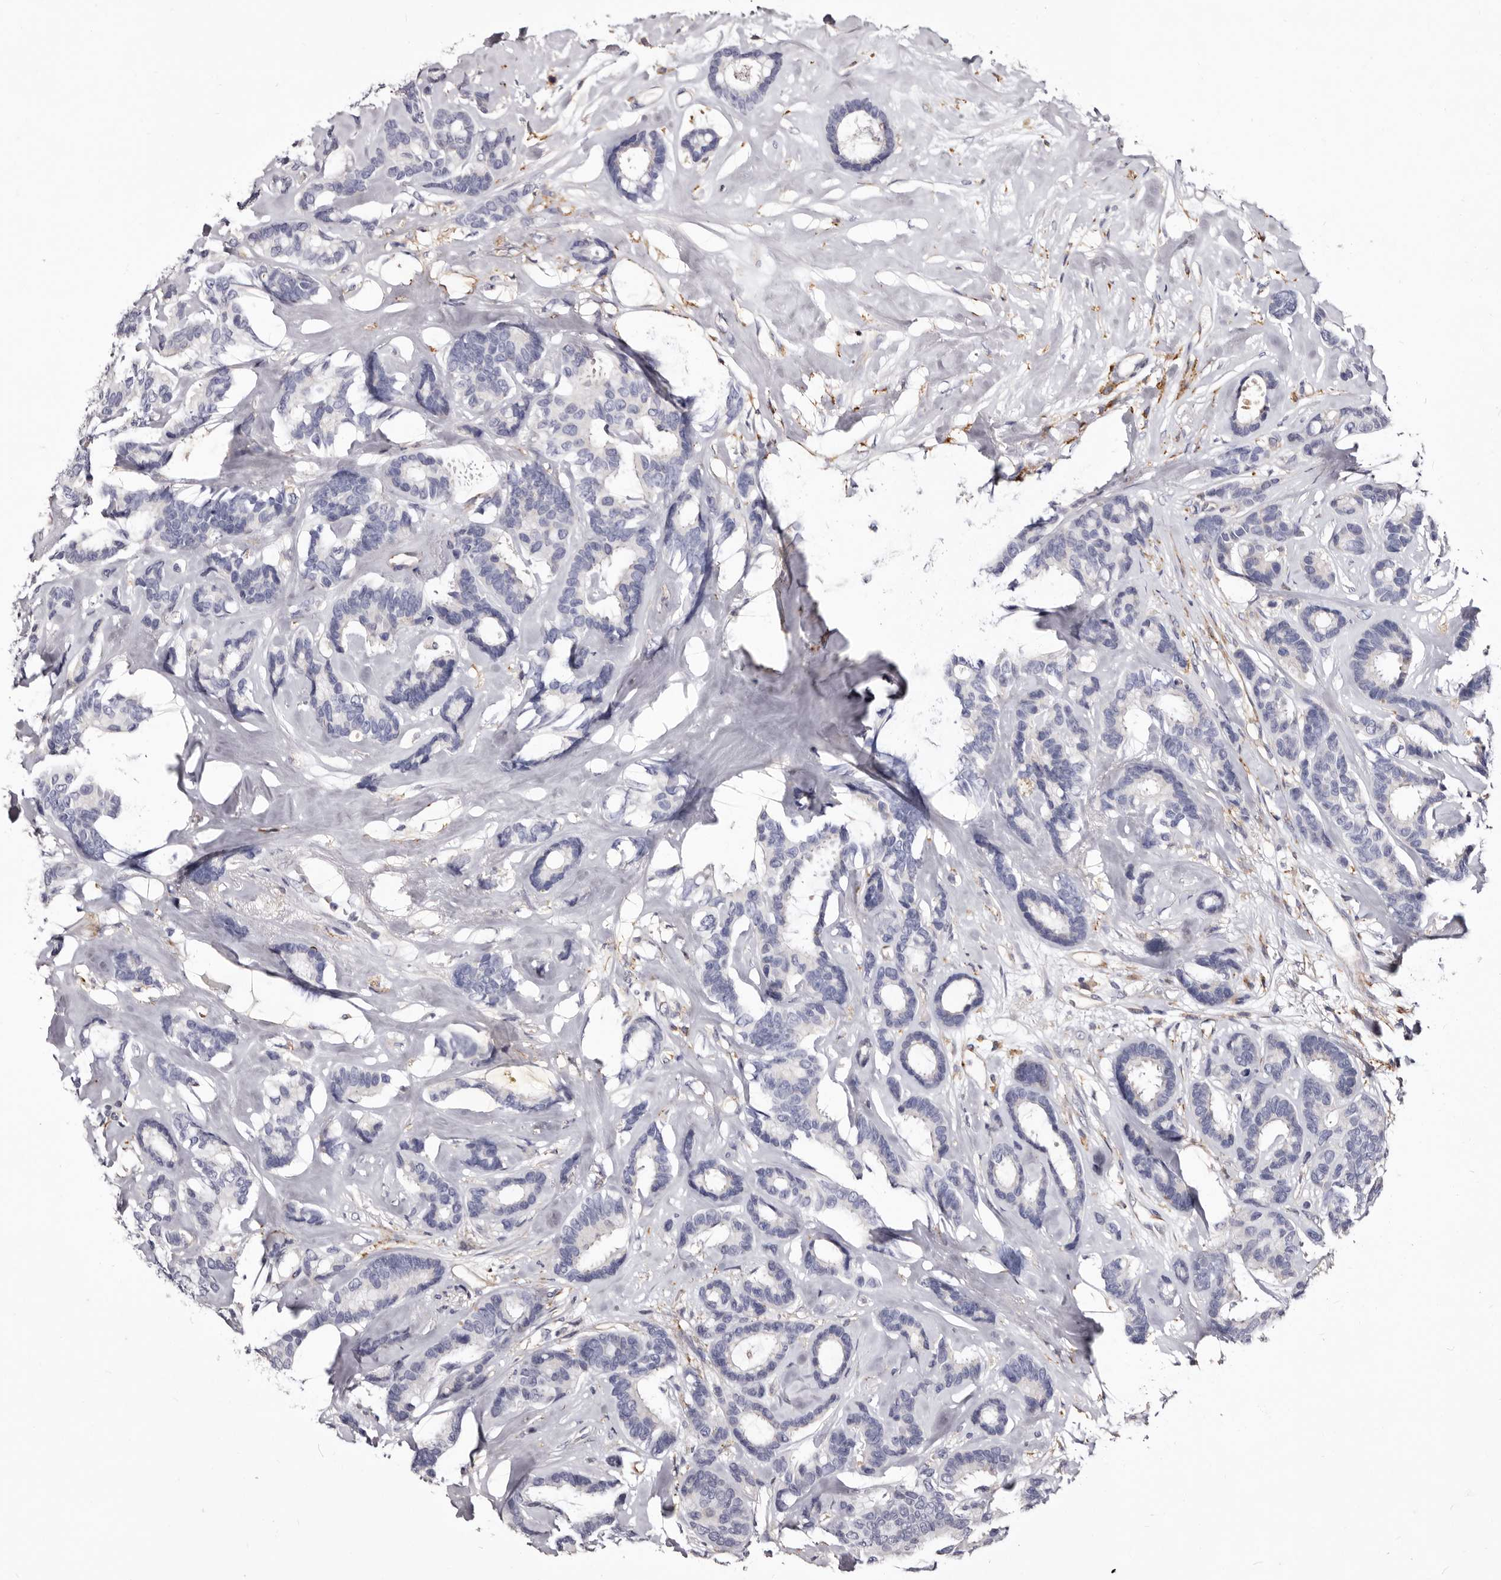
{"staining": {"intensity": "negative", "quantity": "none", "location": "none"}, "tissue": "breast cancer", "cell_type": "Tumor cells", "image_type": "cancer", "snomed": [{"axis": "morphology", "description": "Duct carcinoma"}, {"axis": "topography", "description": "Breast"}], "caption": "The immunohistochemistry (IHC) image has no significant positivity in tumor cells of invasive ductal carcinoma (breast) tissue.", "gene": "AUNIP", "patient": {"sex": "female", "age": 87}}